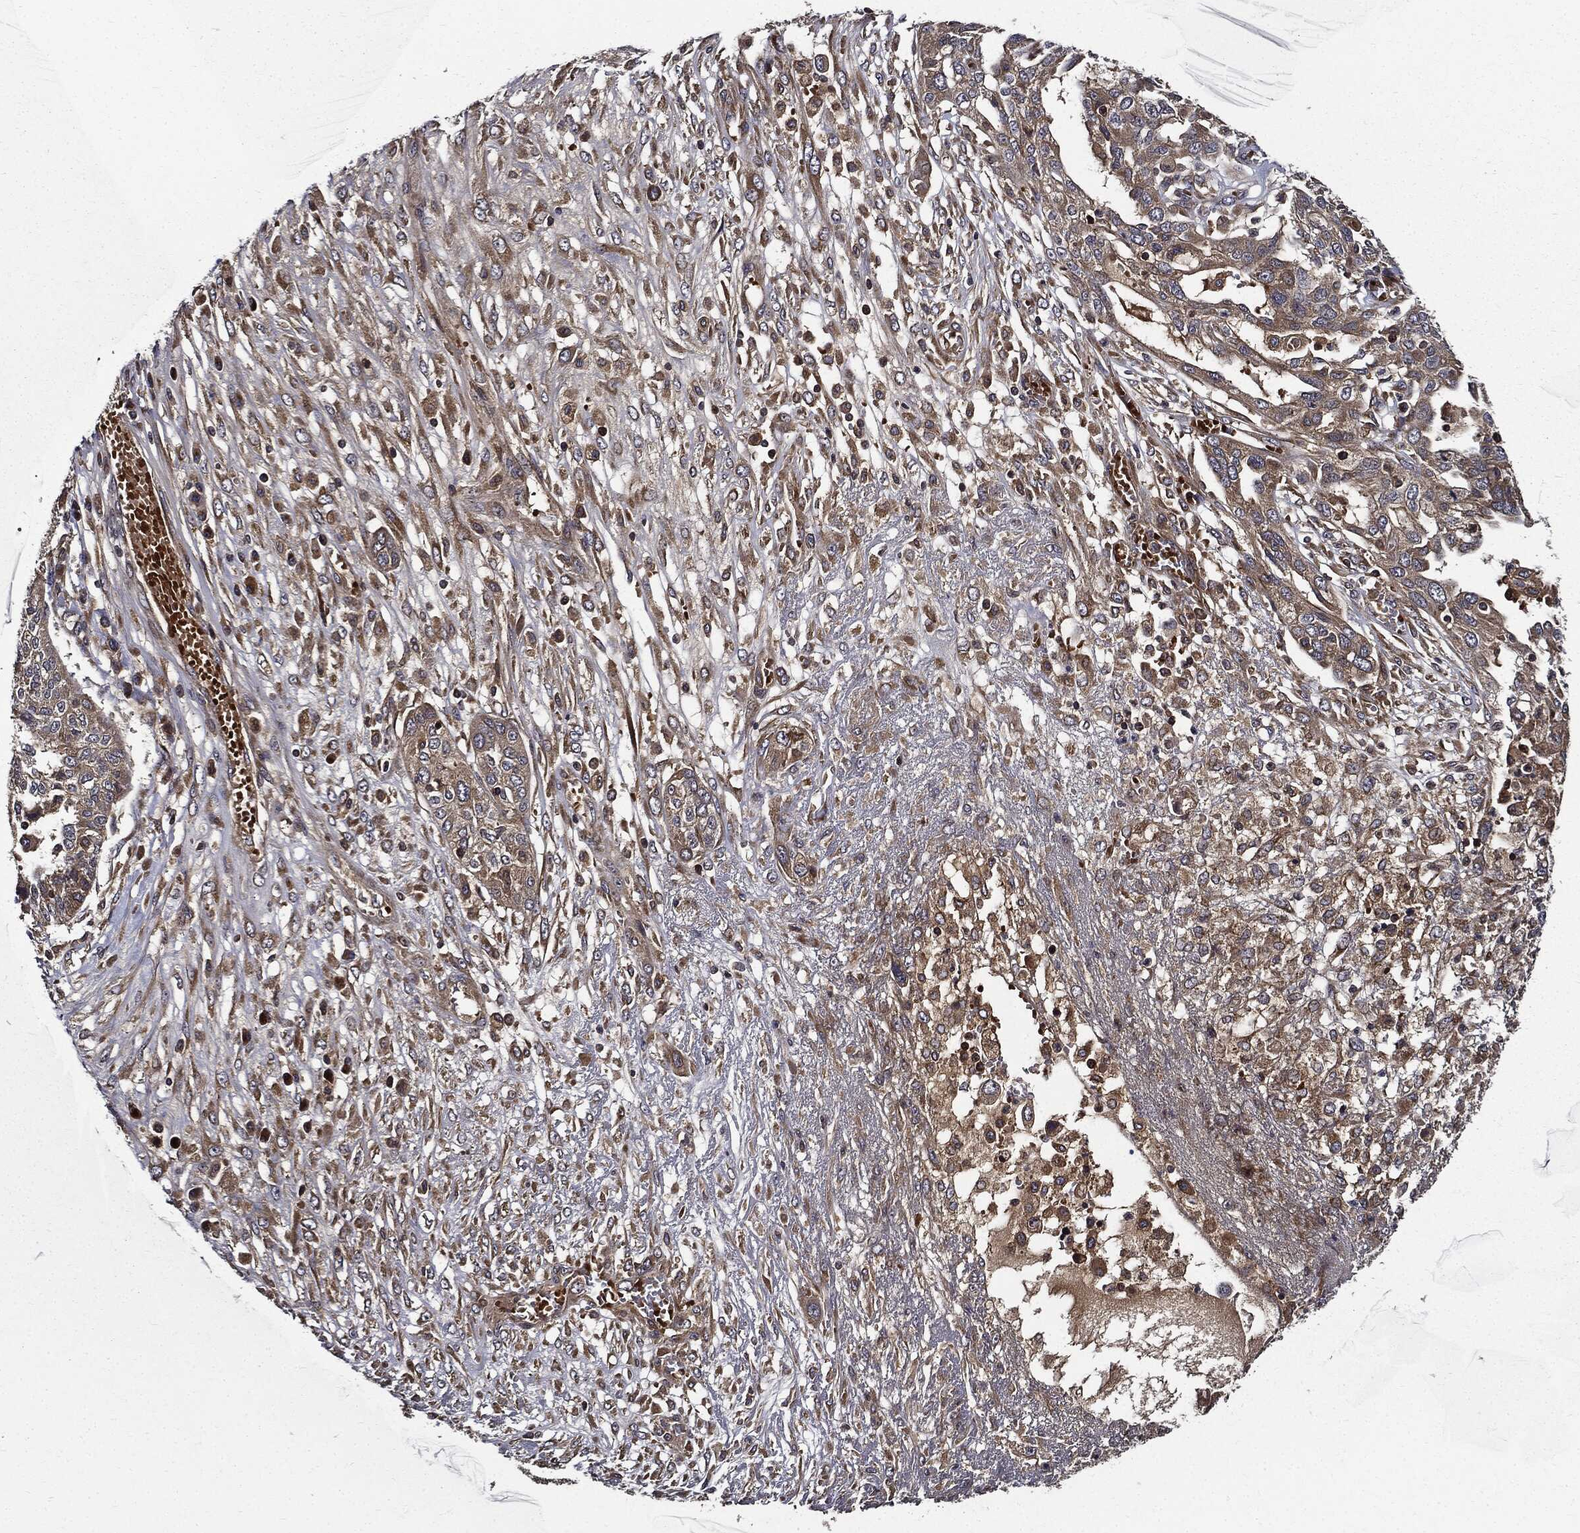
{"staining": {"intensity": "moderate", "quantity": "25%-75%", "location": "cytoplasmic/membranous"}, "tissue": "ovarian cancer", "cell_type": "Tumor cells", "image_type": "cancer", "snomed": [{"axis": "morphology", "description": "Cystadenocarcinoma, serous, NOS"}, {"axis": "topography", "description": "Ovary"}], "caption": "Ovarian cancer was stained to show a protein in brown. There is medium levels of moderate cytoplasmic/membranous positivity in approximately 25%-75% of tumor cells. The protein of interest is shown in brown color, while the nuclei are stained blue.", "gene": "HTT", "patient": {"sex": "female", "age": 67}}